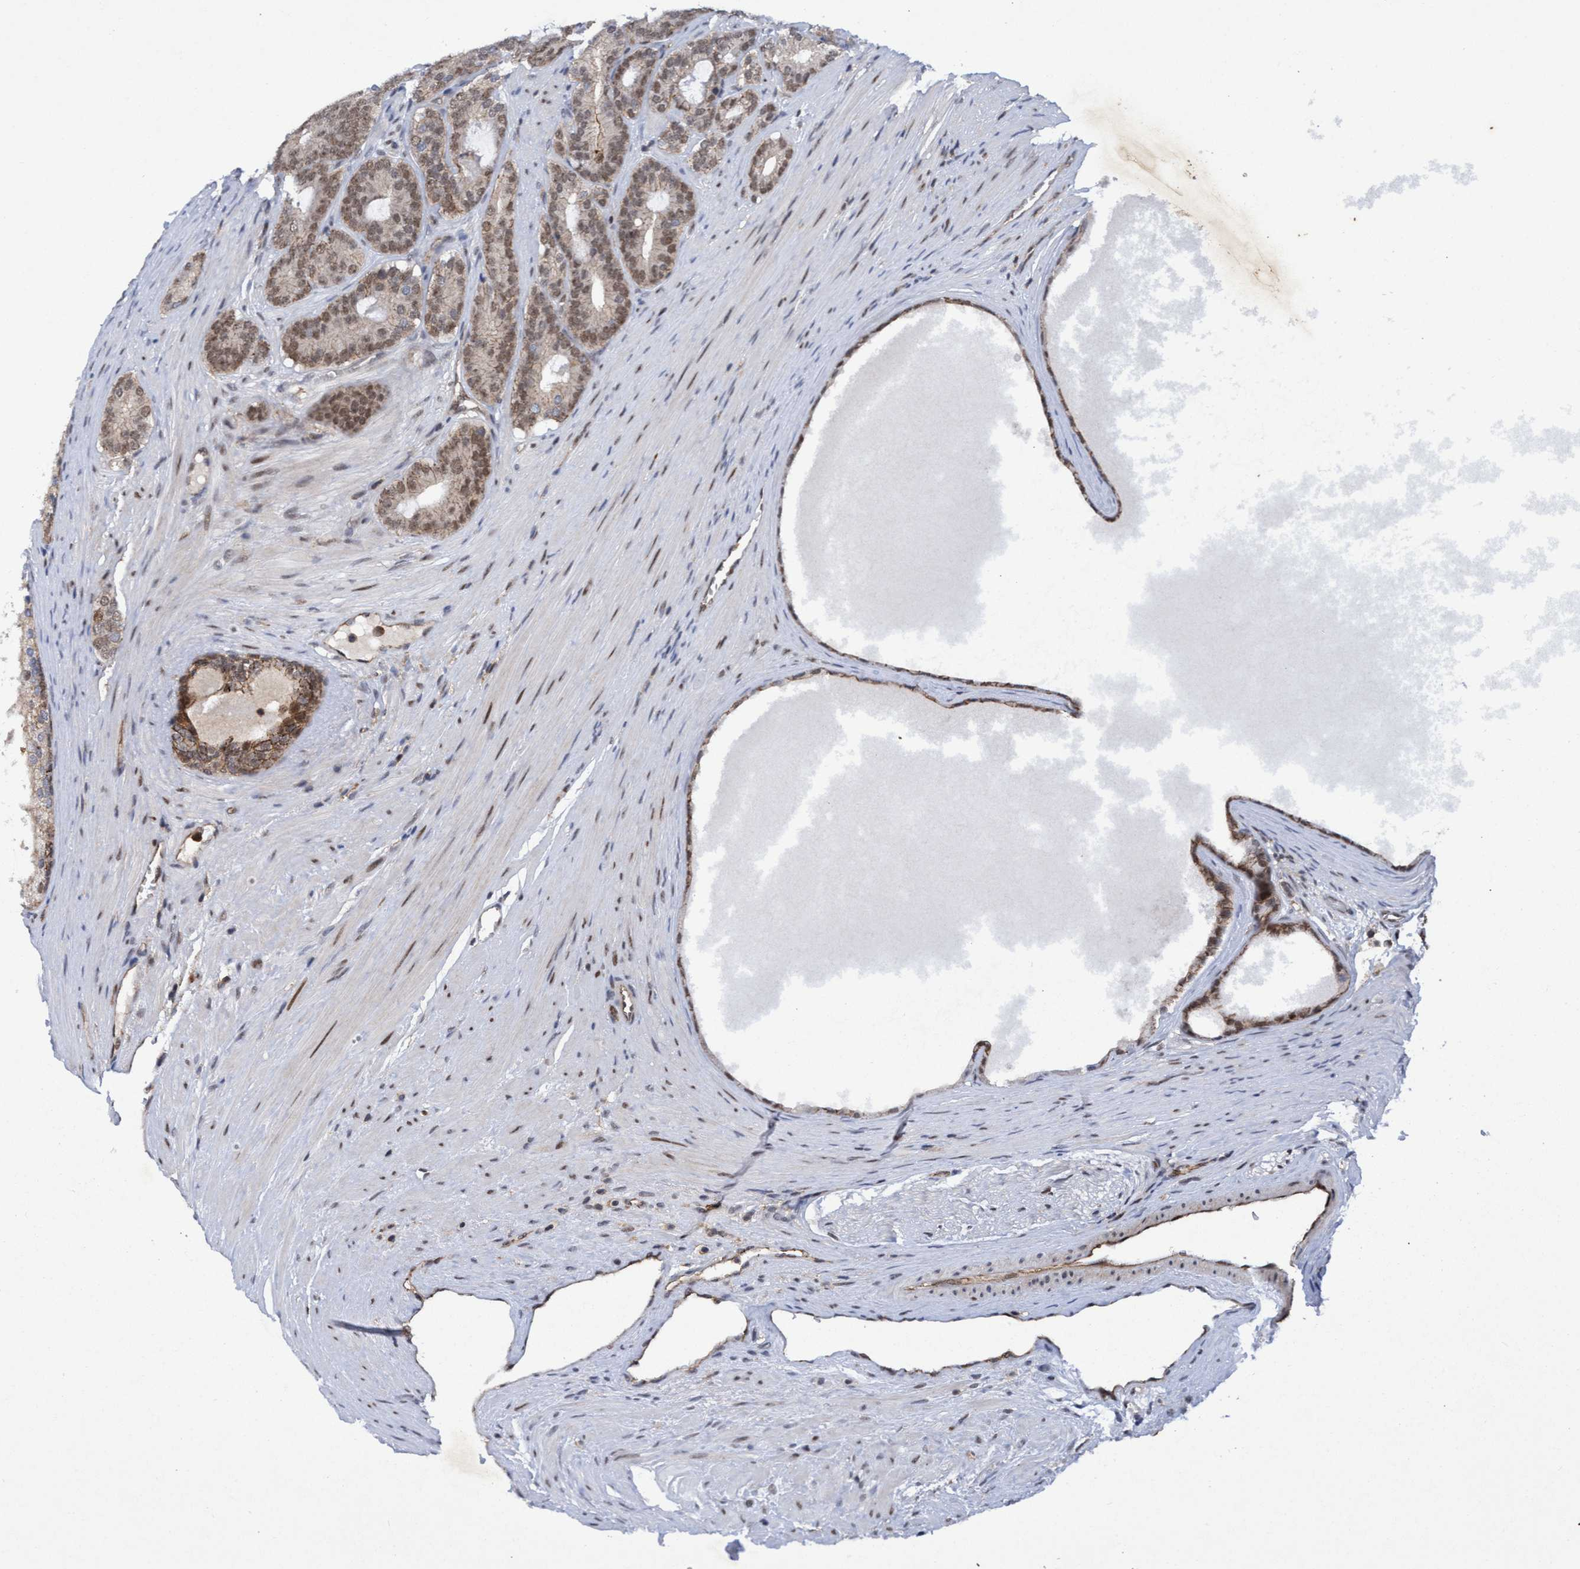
{"staining": {"intensity": "moderate", "quantity": ">75%", "location": "nuclear"}, "tissue": "prostate cancer", "cell_type": "Tumor cells", "image_type": "cancer", "snomed": [{"axis": "morphology", "description": "Adenocarcinoma, High grade"}, {"axis": "topography", "description": "Prostate"}], "caption": "This histopathology image displays immunohistochemistry (IHC) staining of prostate cancer, with medium moderate nuclear staining in about >75% of tumor cells.", "gene": "GTF2F1", "patient": {"sex": "male", "age": 60}}